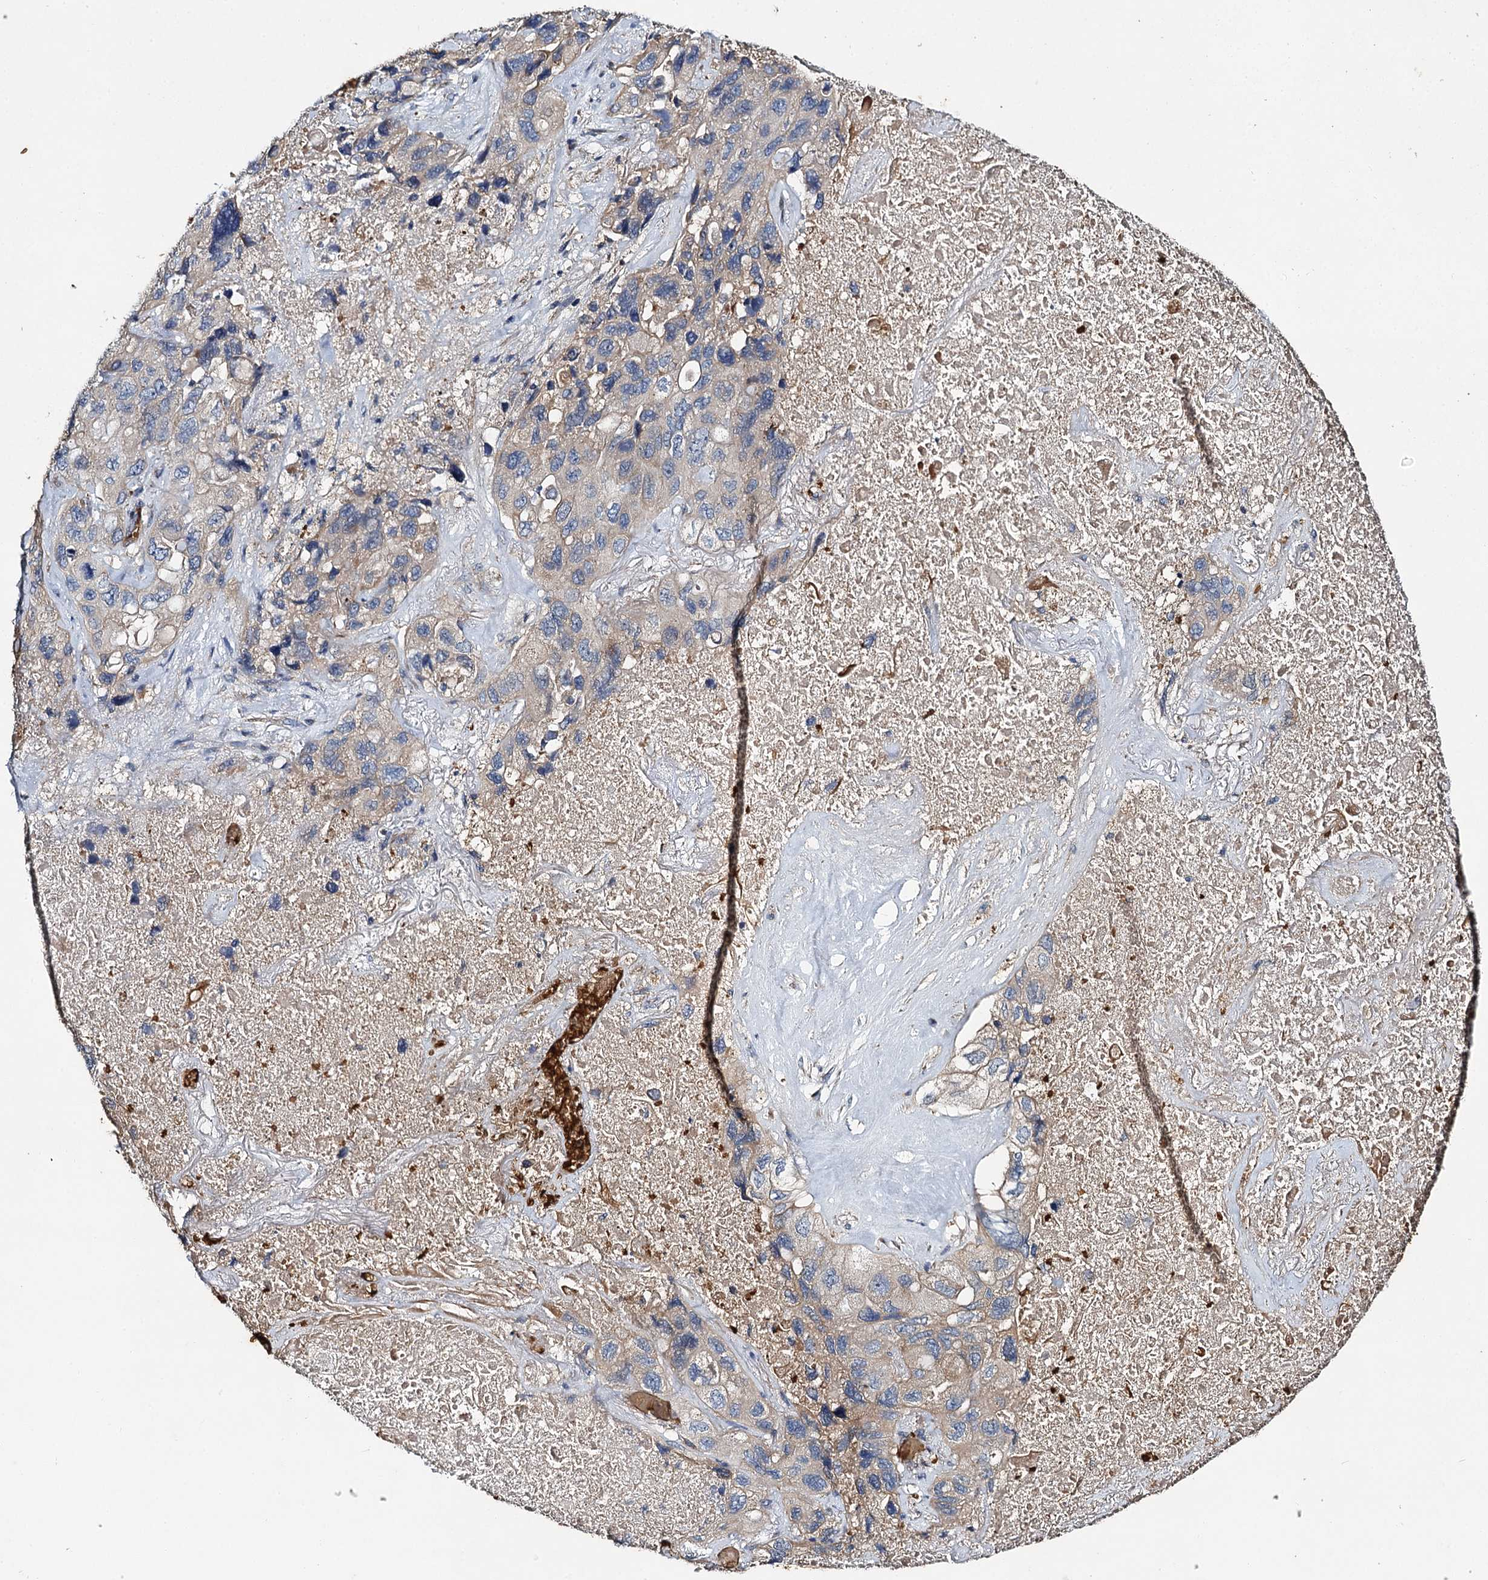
{"staining": {"intensity": "negative", "quantity": "none", "location": "none"}, "tissue": "lung cancer", "cell_type": "Tumor cells", "image_type": "cancer", "snomed": [{"axis": "morphology", "description": "Squamous cell carcinoma, NOS"}, {"axis": "topography", "description": "Lung"}], "caption": "Lung squamous cell carcinoma was stained to show a protein in brown. There is no significant positivity in tumor cells.", "gene": "BCS1L", "patient": {"sex": "female", "age": 73}}